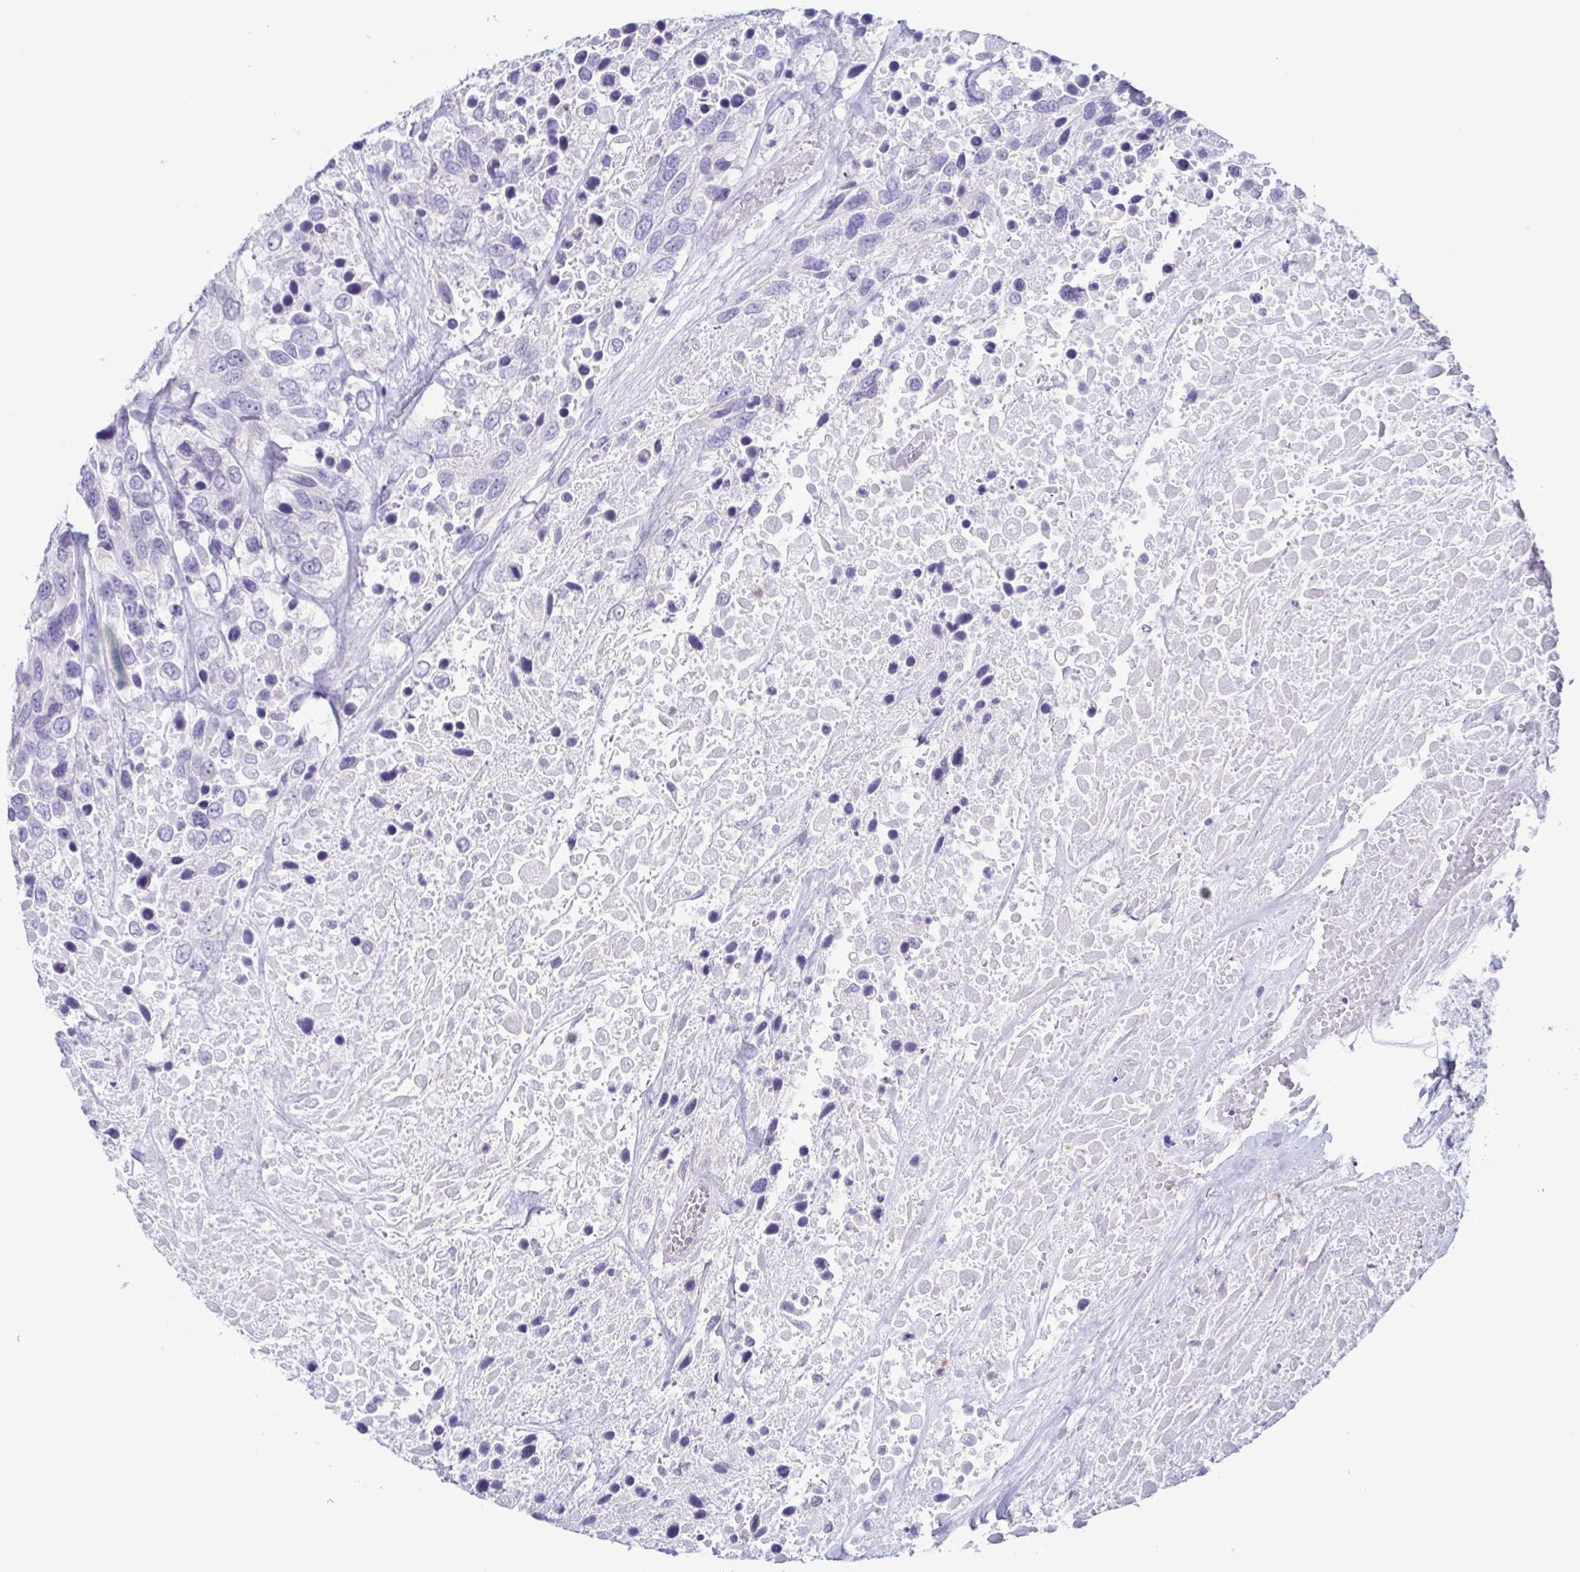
{"staining": {"intensity": "negative", "quantity": "none", "location": "none"}, "tissue": "urothelial cancer", "cell_type": "Tumor cells", "image_type": "cancer", "snomed": [{"axis": "morphology", "description": "Urothelial carcinoma, High grade"}, {"axis": "topography", "description": "Urinary bladder"}], "caption": "IHC of human urothelial cancer demonstrates no positivity in tumor cells. The staining was performed using DAB (3,3'-diaminobenzidine) to visualize the protein expression in brown, while the nuclei were stained in blue with hematoxylin (Magnification: 20x).", "gene": "AZU1", "patient": {"sex": "female", "age": 70}}